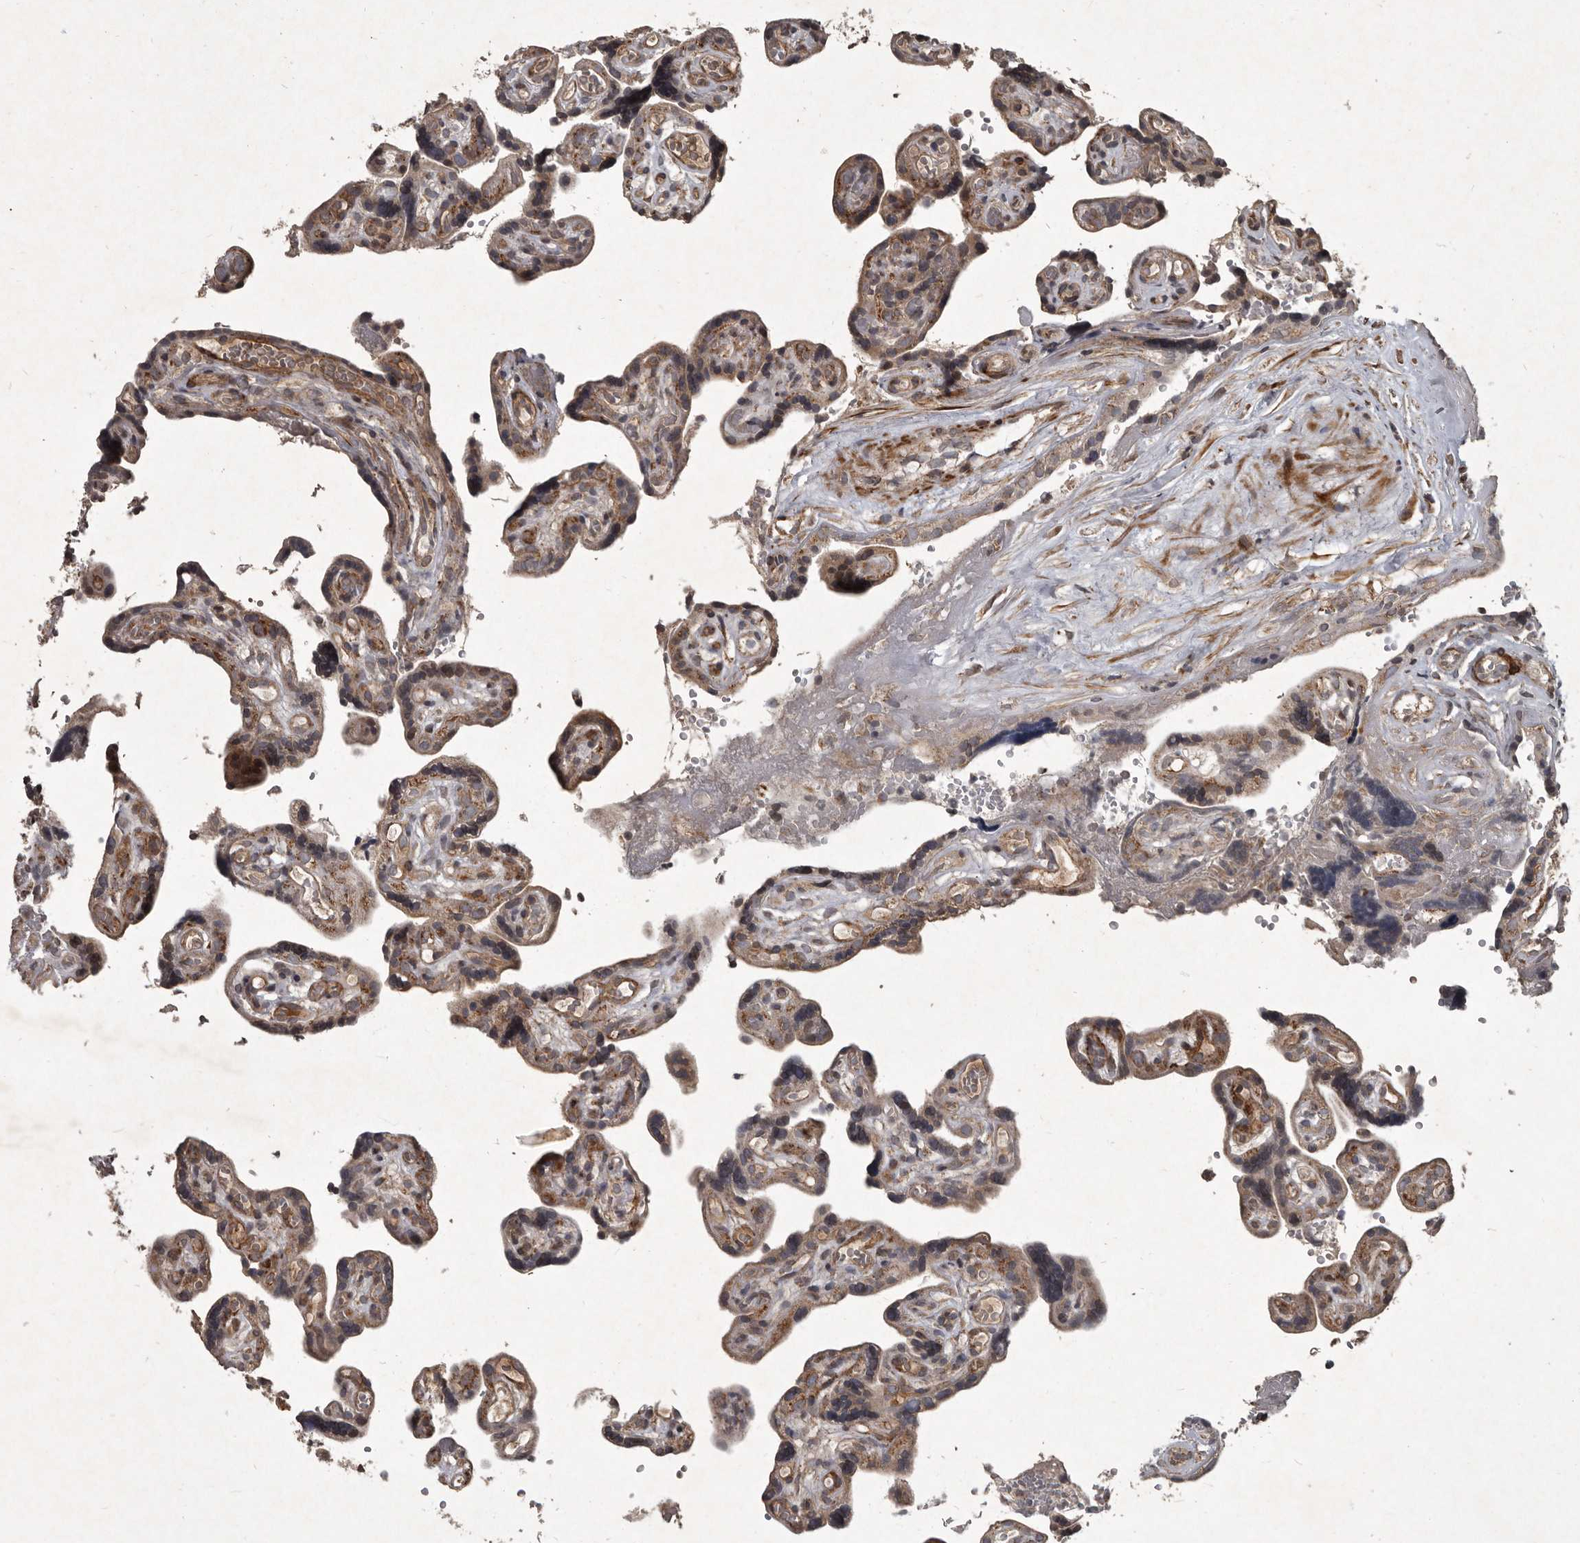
{"staining": {"intensity": "moderate", "quantity": ">75%", "location": "cytoplasmic/membranous"}, "tissue": "placenta", "cell_type": "Decidual cells", "image_type": "normal", "snomed": [{"axis": "morphology", "description": "Normal tissue, NOS"}, {"axis": "topography", "description": "Placenta"}], "caption": "A brown stain highlights moderate cytoplasmic/membranous staining of a protein in decidual cells of benign human placenta.", "gene": "MRPS15", "patient": {"sex": "female", "age": 30}}